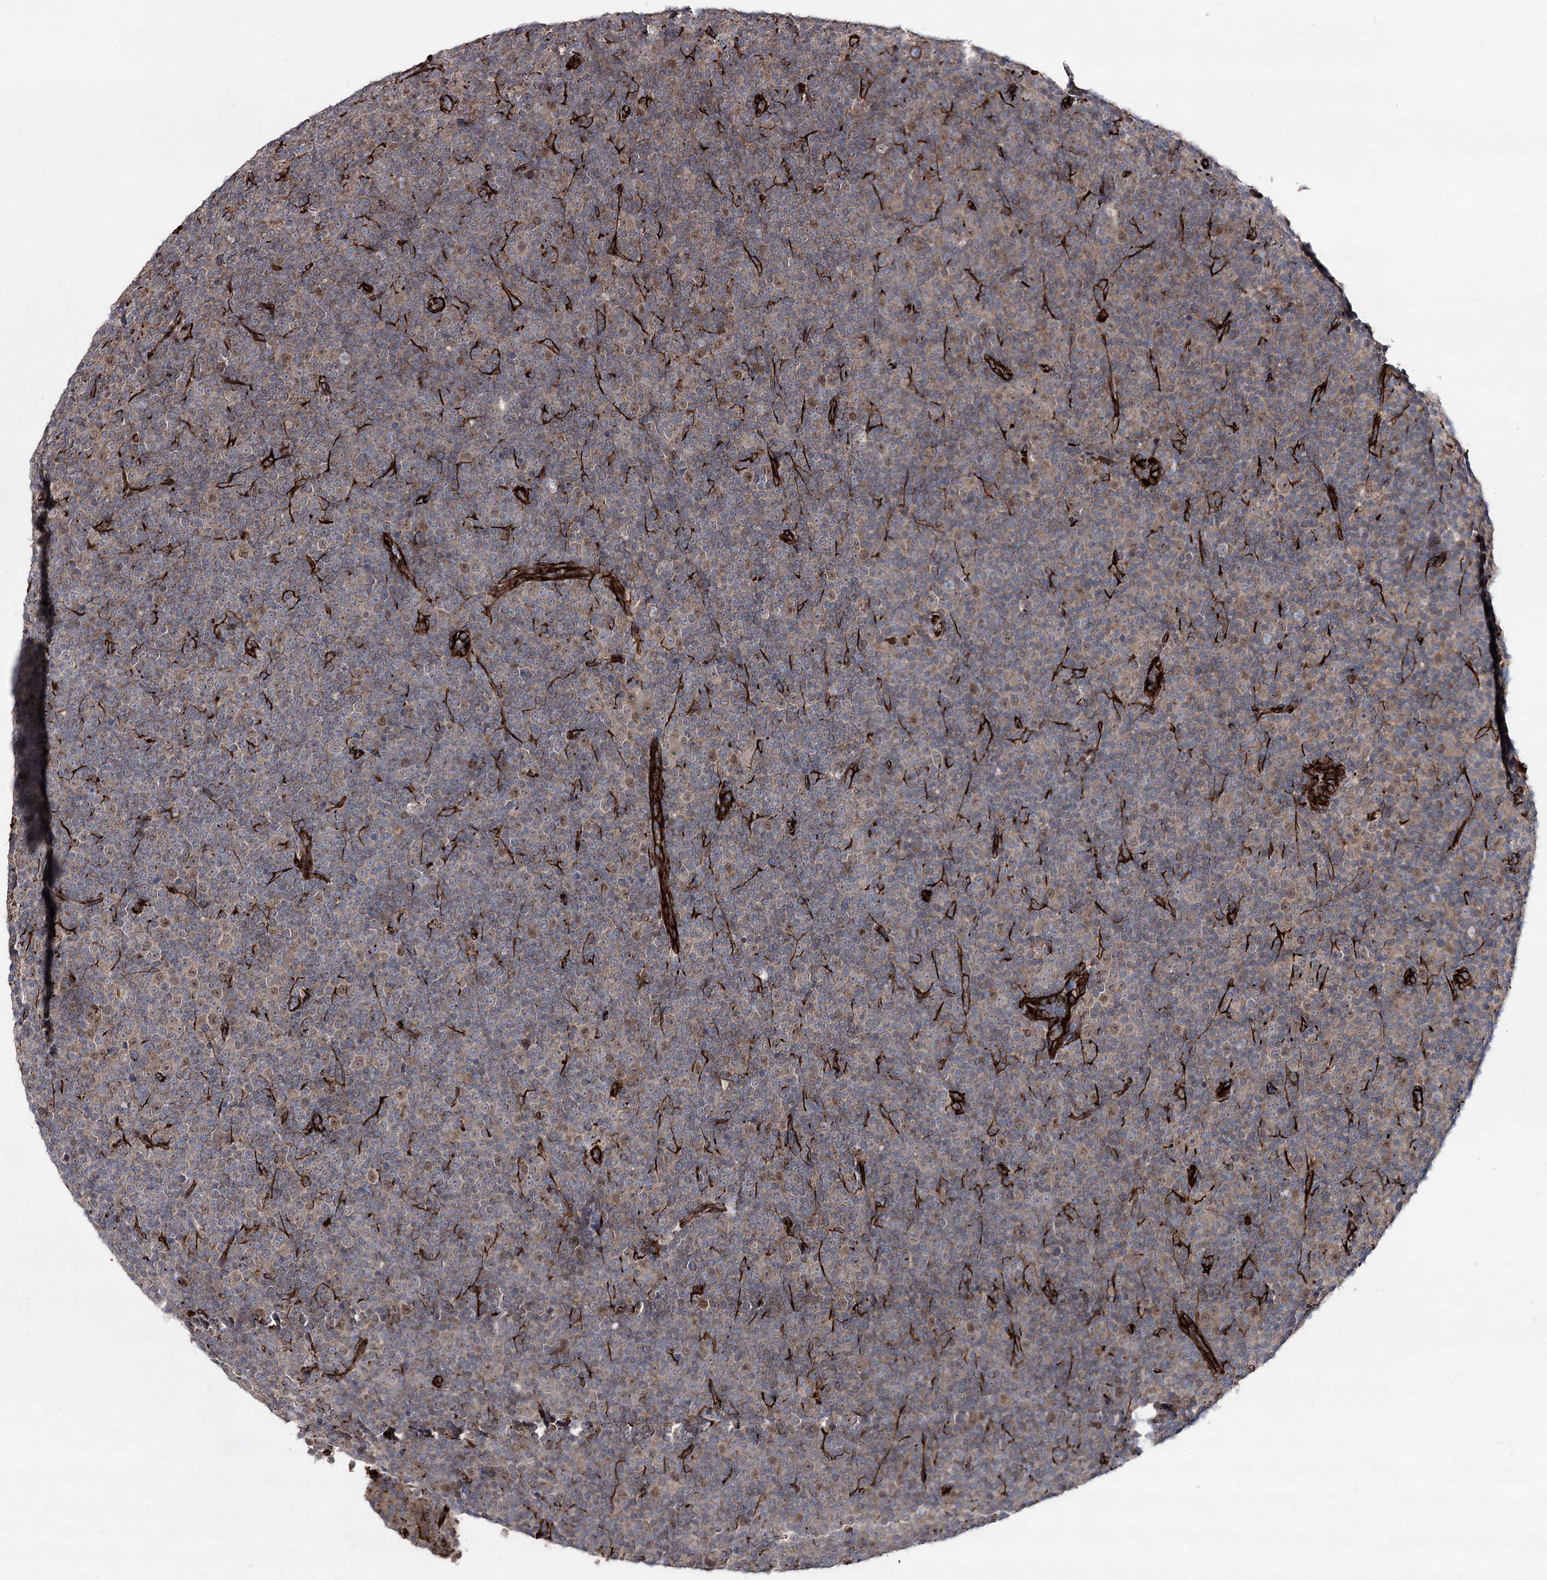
{"staining": {"intensity": "weak", "quantity": "25%-75%", "location": "cytoplasmic/membranous"}, "tissue": "lymphoma", "cell_type": "Tumor cells", "image_type": "cancer", "snomed": [{"axis": "morphology", "description": "Malignant lymphoma, non-Hodgkin's type, Low grade"}, {"axis": "topography", "description": "Lymph node"}], "caption": "This photomicrograph shows low-grade malignant lymphoma, non-Hodgkin's type stained with immunohistochemistry to label a protein in brown. The cytoplasmic/membranous of tumor cells show weak positivity for the protein. Nuclei are counter-stained blue.", "gene": "MIB1", "patient": {"sex": "female", "age": 67}}